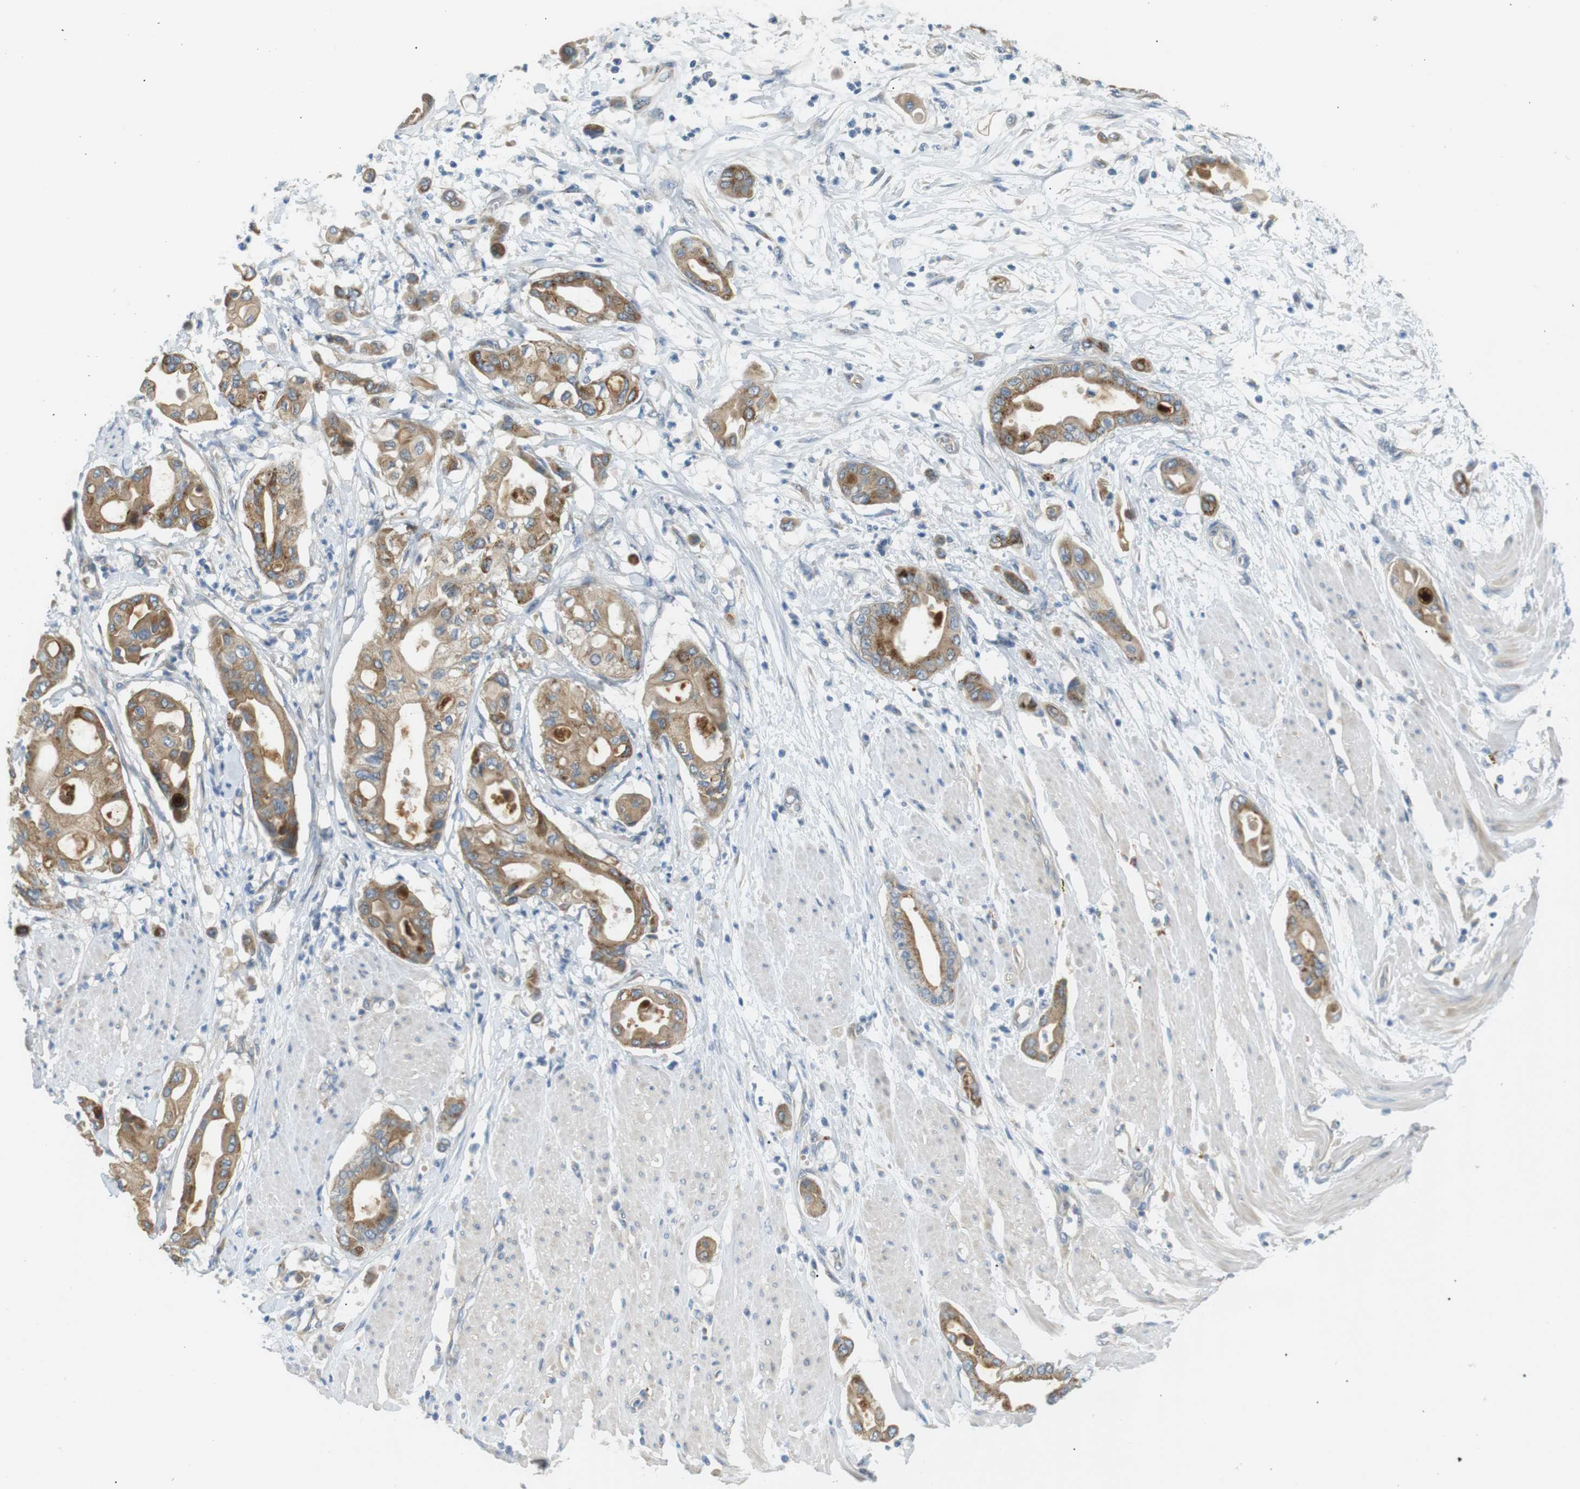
{"staining": {"intensity": "moderate", "quantity": ">75%", "location": "cytoplasmic/membranous"}, "tissue": "pancreatic cancer", "cell_type": "Tumor cells", "image_type": "cancer", "snomed": [{"axis": "morphology", "description": "Adenocarcinoma, NOS"}, {"axis": "morphology", "description": "Adenocarcinoma, metastatic, NOS"}, {"axis": "topography", "description": "Lymph node"}, {"axis": "topography", "description": "Pancreas"}, {"axis": "topography", "description": "Duodenum"}], "caption": "This histopathology image displays IHC staining of human adenocarcinoma (pancreatic), with medium moderate cytoplasmic/membranous expression in about >75% of tumor cells.", "gene": "B4GALNT2", "patient": {"sex": "female", "age": 64}}